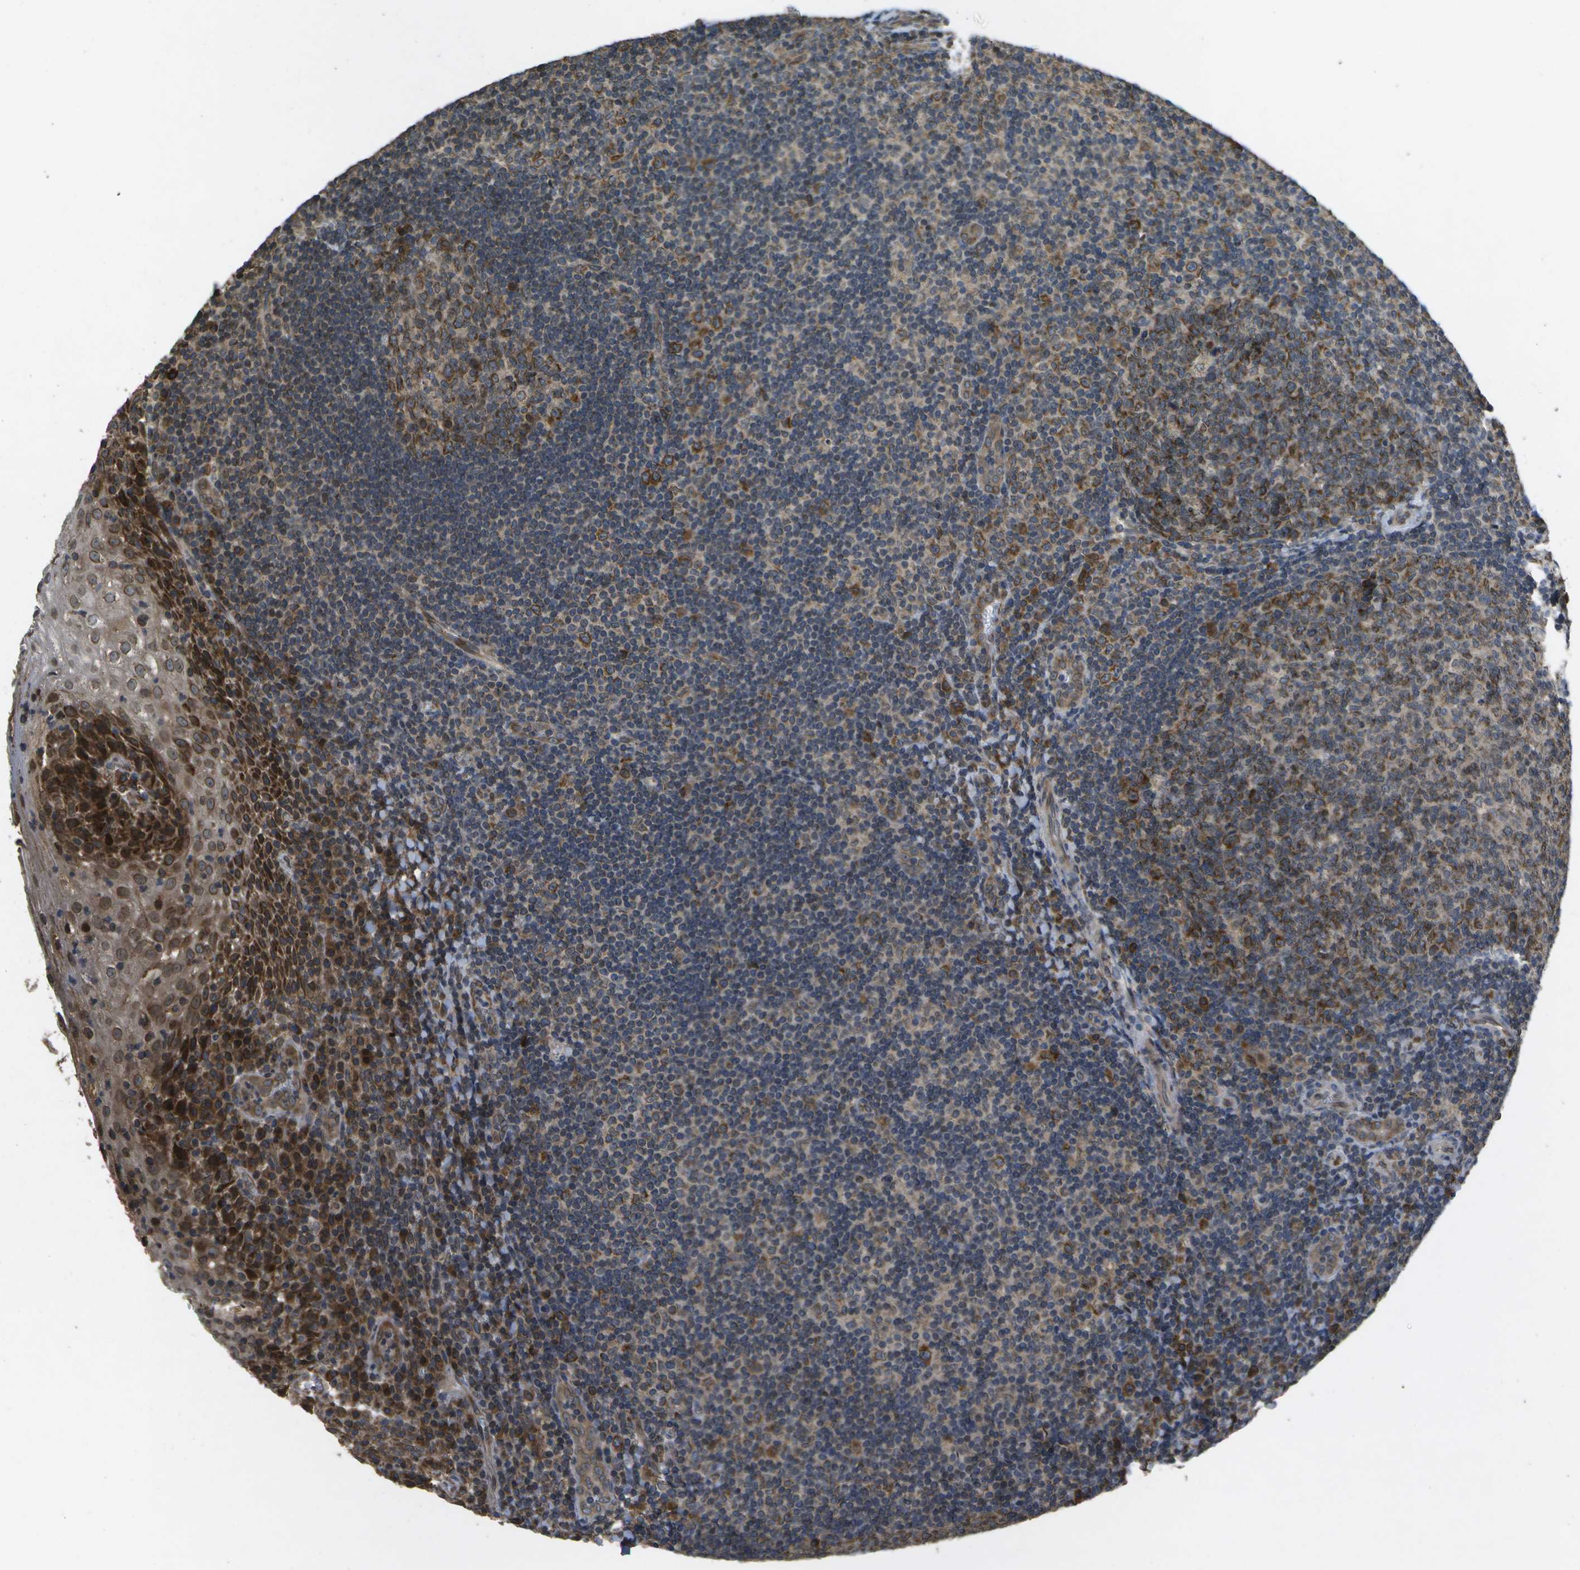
{"staining": {"intensity": "strong", "quantity": ">75%", "location": "cytoplasmic/membranous"}, "tissue": "tonsil", "cell_type": "Germinal center cells", "image_type": "normal", "snomed": [{"axis": "morphology", "description": "Normal tissue, NOS"}, {"axis": "topography", "description": "Tonsil"}], "caption": "Protein expression analysis of unremarkable human tonsil reveals strong cytoplasmic/membranous expression in about >75% of germinal center cells. The staining was performed using DAB to visualize the protein expression in brown, while the nuclei were stained in blue with hematoxylin (Magnification: 20x).", "gene": "HFE", "patient": {"sex": "male", "age": 37}}